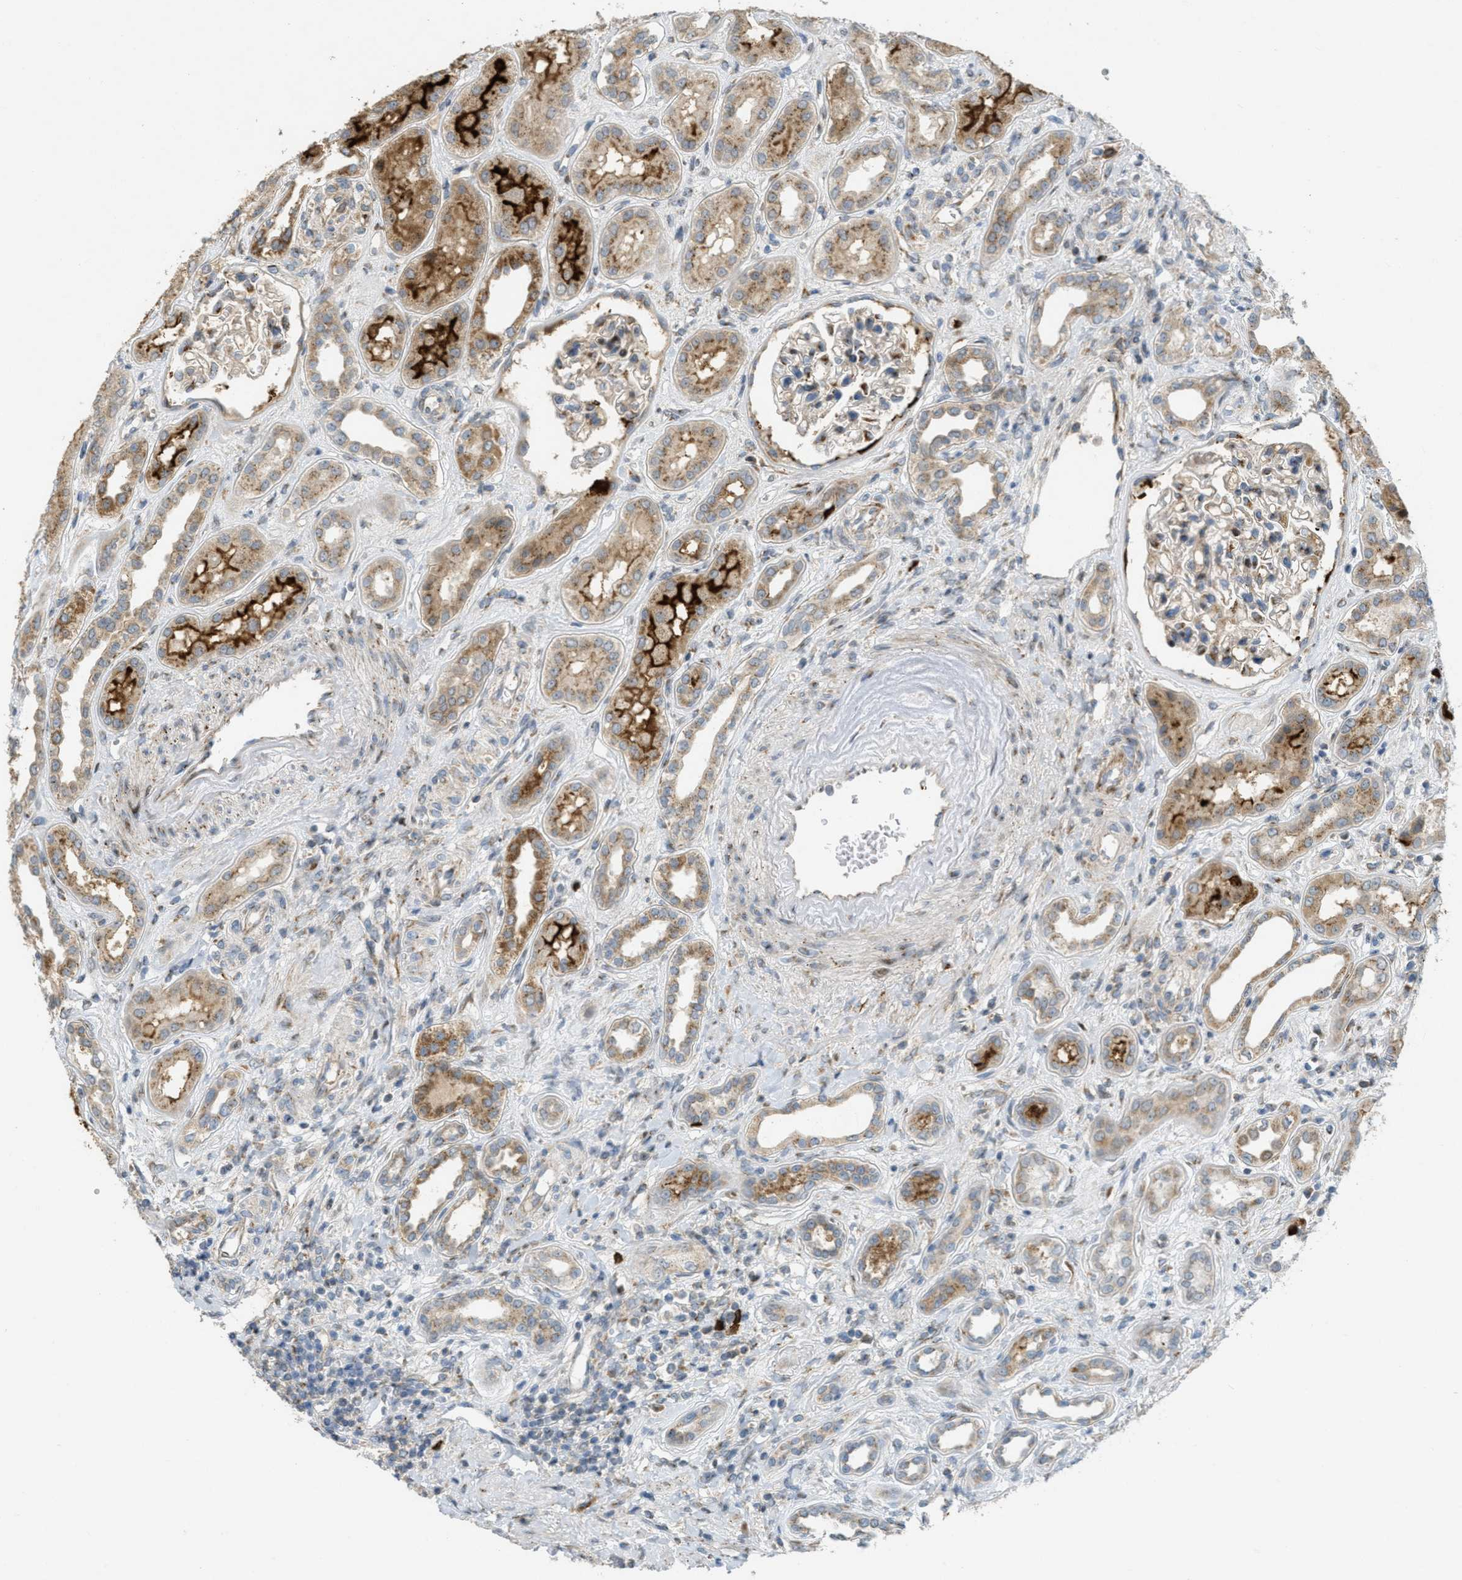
{"staining": {"intensity": "moderate", "quantity": "25%-75%", "location": "cytoplasmic/membranous"}, "tissue": "kidney", "cell_type": "Cells in glomeruli", "image_type": "normal", "snomed": [{"axis": "morphology", "description": "Normal tissue, NOS"}, {"axis": "topography", "description": "Kidney"}], "caption": "Protein staining by IHC reveals moderate cytoplasmic/membranous expression in approximately 25%-75% of cells in glomeruli in unremarkable kidney. (DAB IHC, brown staining for protein, blue staining for nuclei).", "gene": "ZFPL1", "patient": {"sex": "male", "age": 59}}